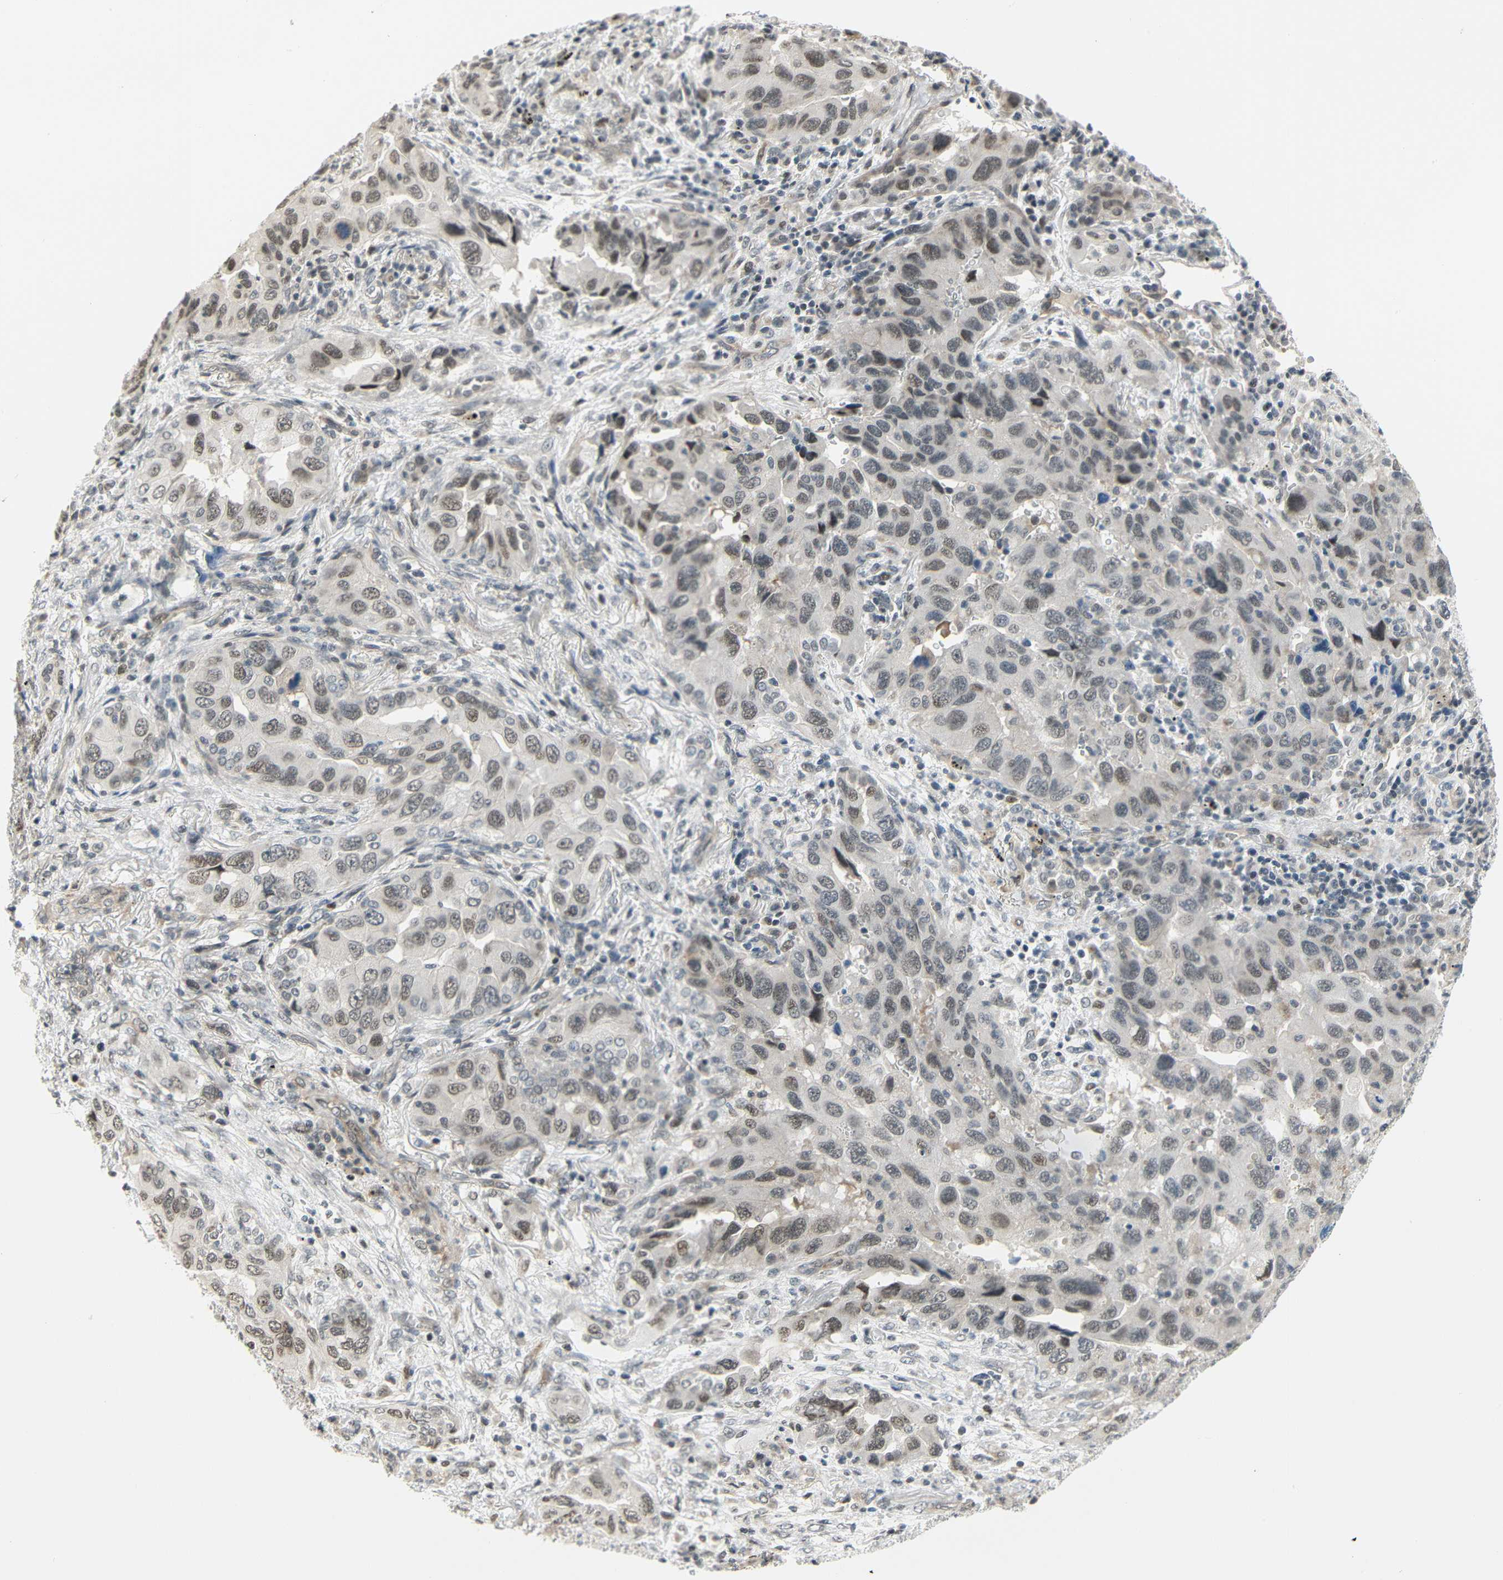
{"staining": {"intensity": "moderate", "quantity": ">75%", "location": "nuclear"}, "tissue": "lung cancer", "cell_type": "Tumor cells", "image_type": "cancer", "snomed": [{"axis": "morphology", "description": "Adenocarcinoma, NOS"}, {"axis": "topography", "description": "Lung"}], "caption": "There is medium levels of moderate nuclear staining in tumor cells of lung cancer, as demonstrated by immunohistochemical staining (brown color).", "gene": "IMPG2", "patient": {"sex": "female", "age": 65}}